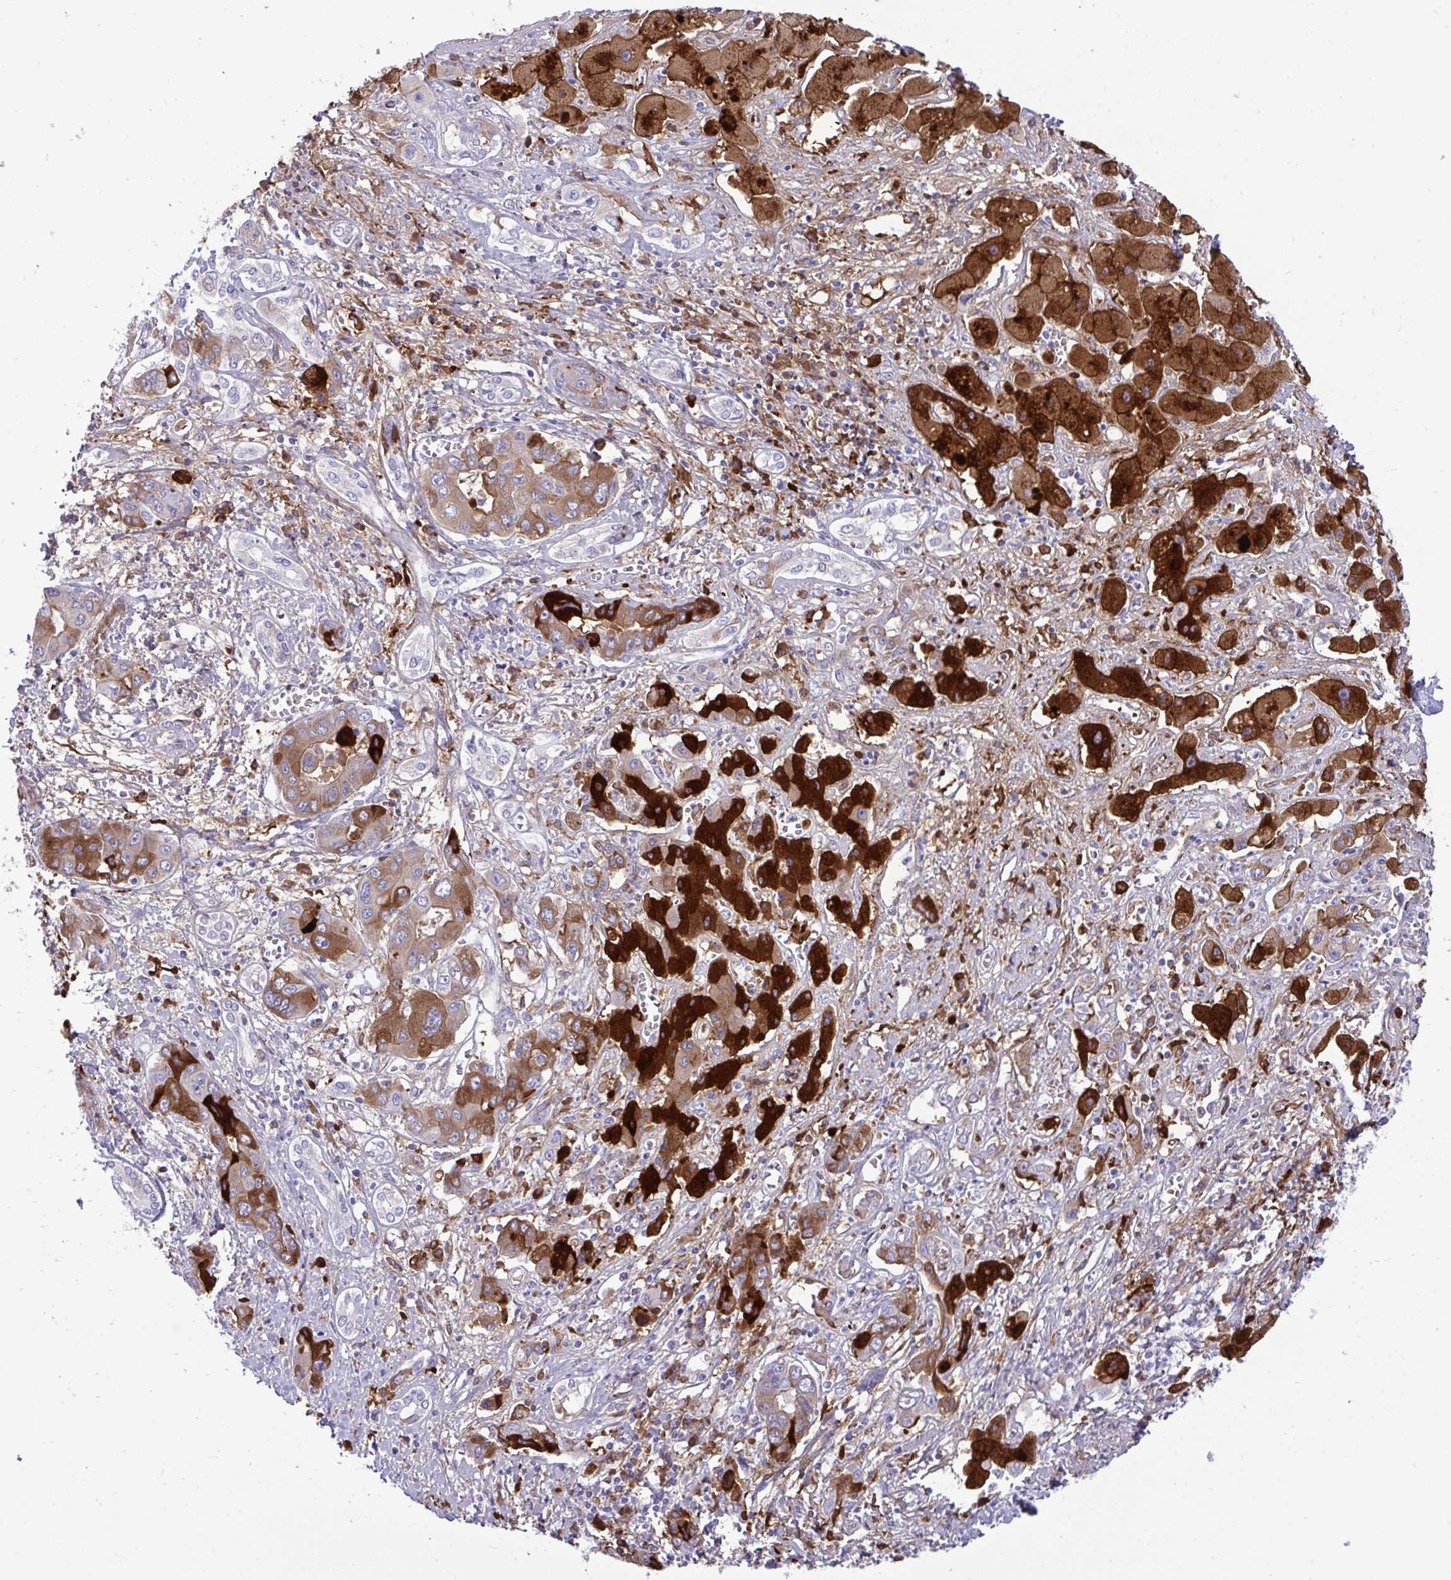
{"staining": {"intensity": "moderate", "quantity": ">75%", "location": "cytoplasmic/membranous"}, "tissue": "liver cancer", "cell_type": "Tumor cells", "image_type": "cancer", "snomed": [{"axis": "morphology", "description": "Cholangiocarcinoma"}, {"axis": "topography", "description": "Liver"}], "caption": "The immunohistochemical stain labels moderate cytoplasmic/membranous expression in tumor cells of liver cholangiocarcinoma tissue. The staining is performed using DAB brown chromogen to label protein expression. The nuclei are counter-stained blue using hematoxylin.", "gene": "F2", "patient": {"sex": "male", "age": 67}}